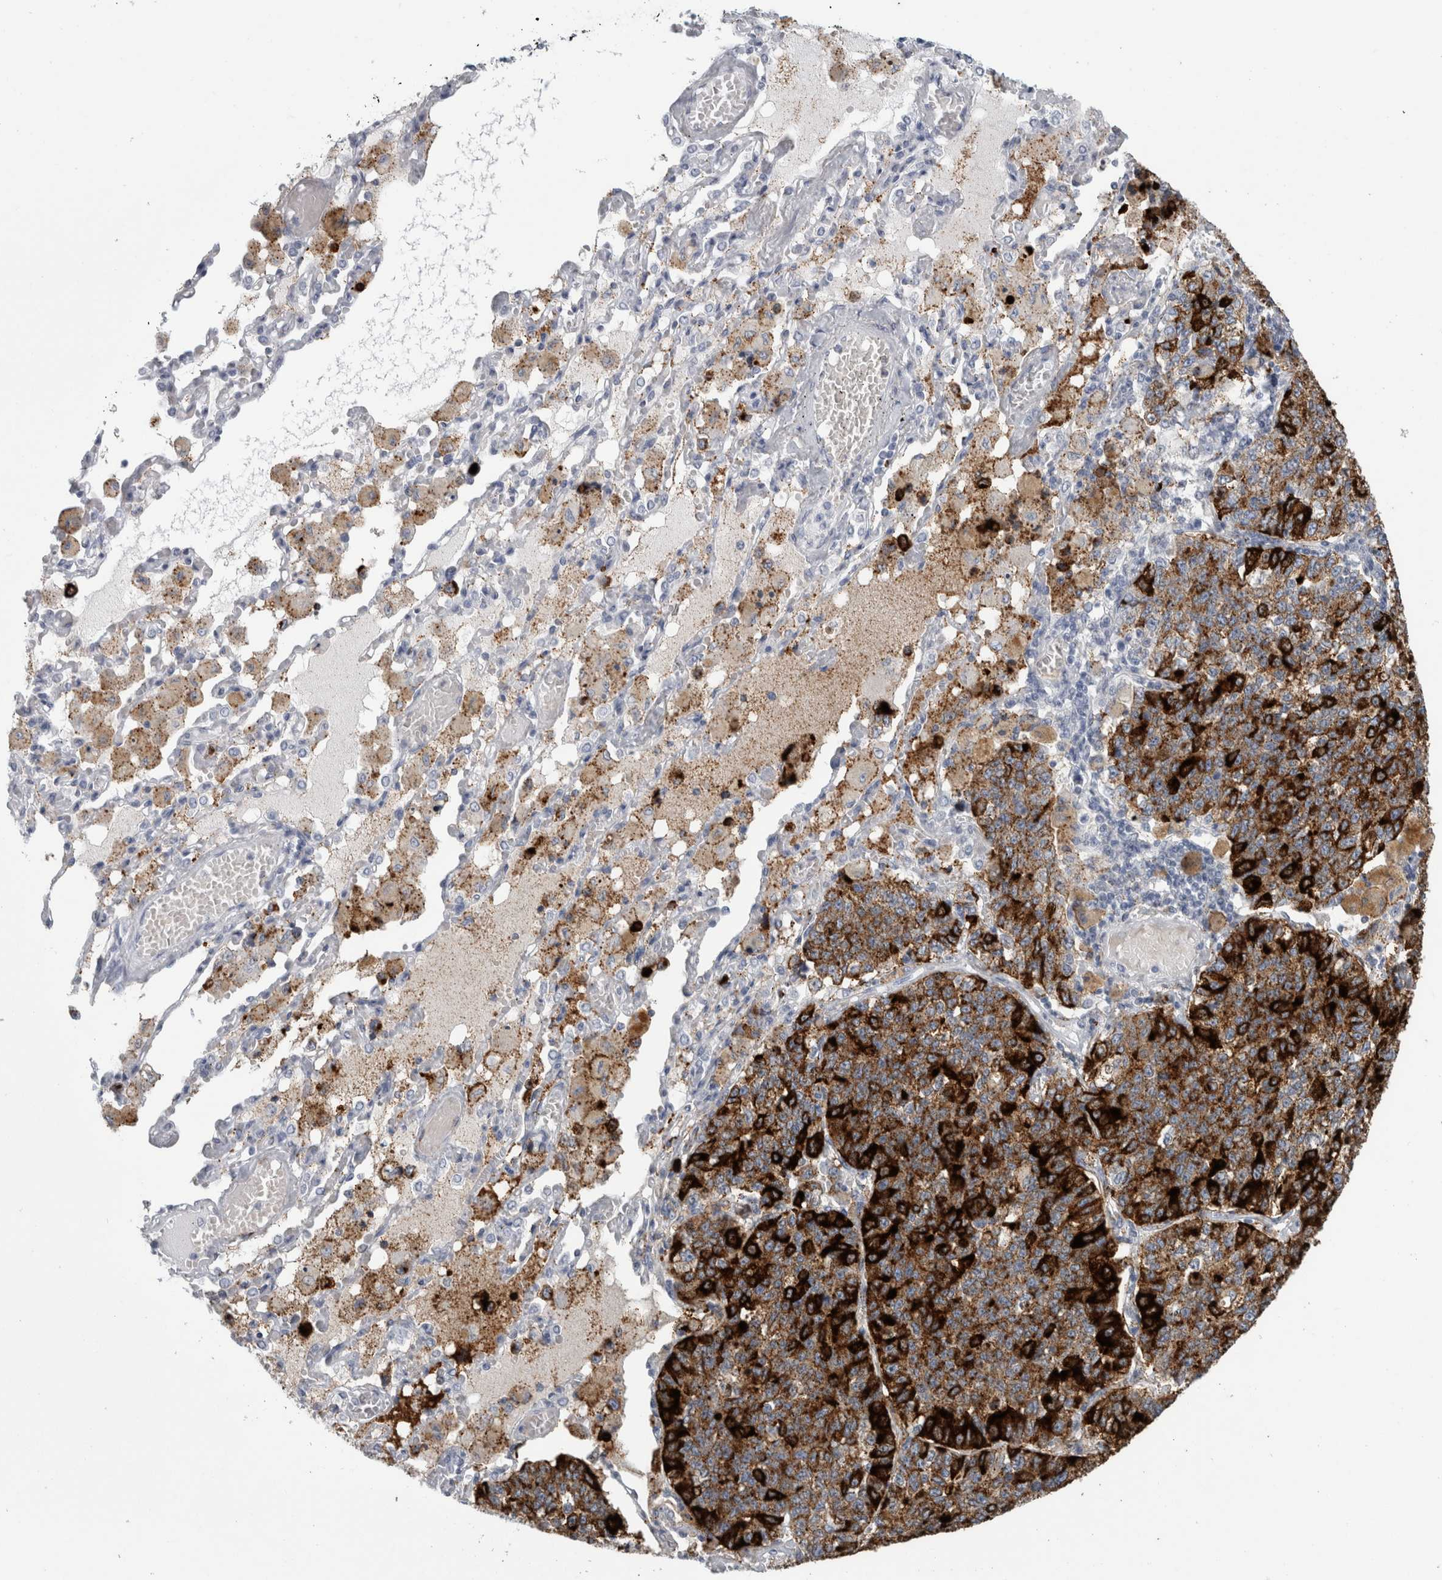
{"staining": {"intensity": "strong", "quantity": ">75%", "location": "cytoplasmic/membranous"}, "tissue": "lung cancer", "cell_type": "Tumor cells", "image_type": "cancer", "snomed": [{"axis": "morphology", "description": "Adenocarcinoma, NOS"}, {"axis": "topography", "description": "Lung"}], "caption": "Lung cancer was stained to show a protein in brown. There is high levels of strong cytoplasmic/membranous positivity in approximately >75% of tumor cells.", "gene": "CPE", "patient": {"sex": "male", "age": 49}}